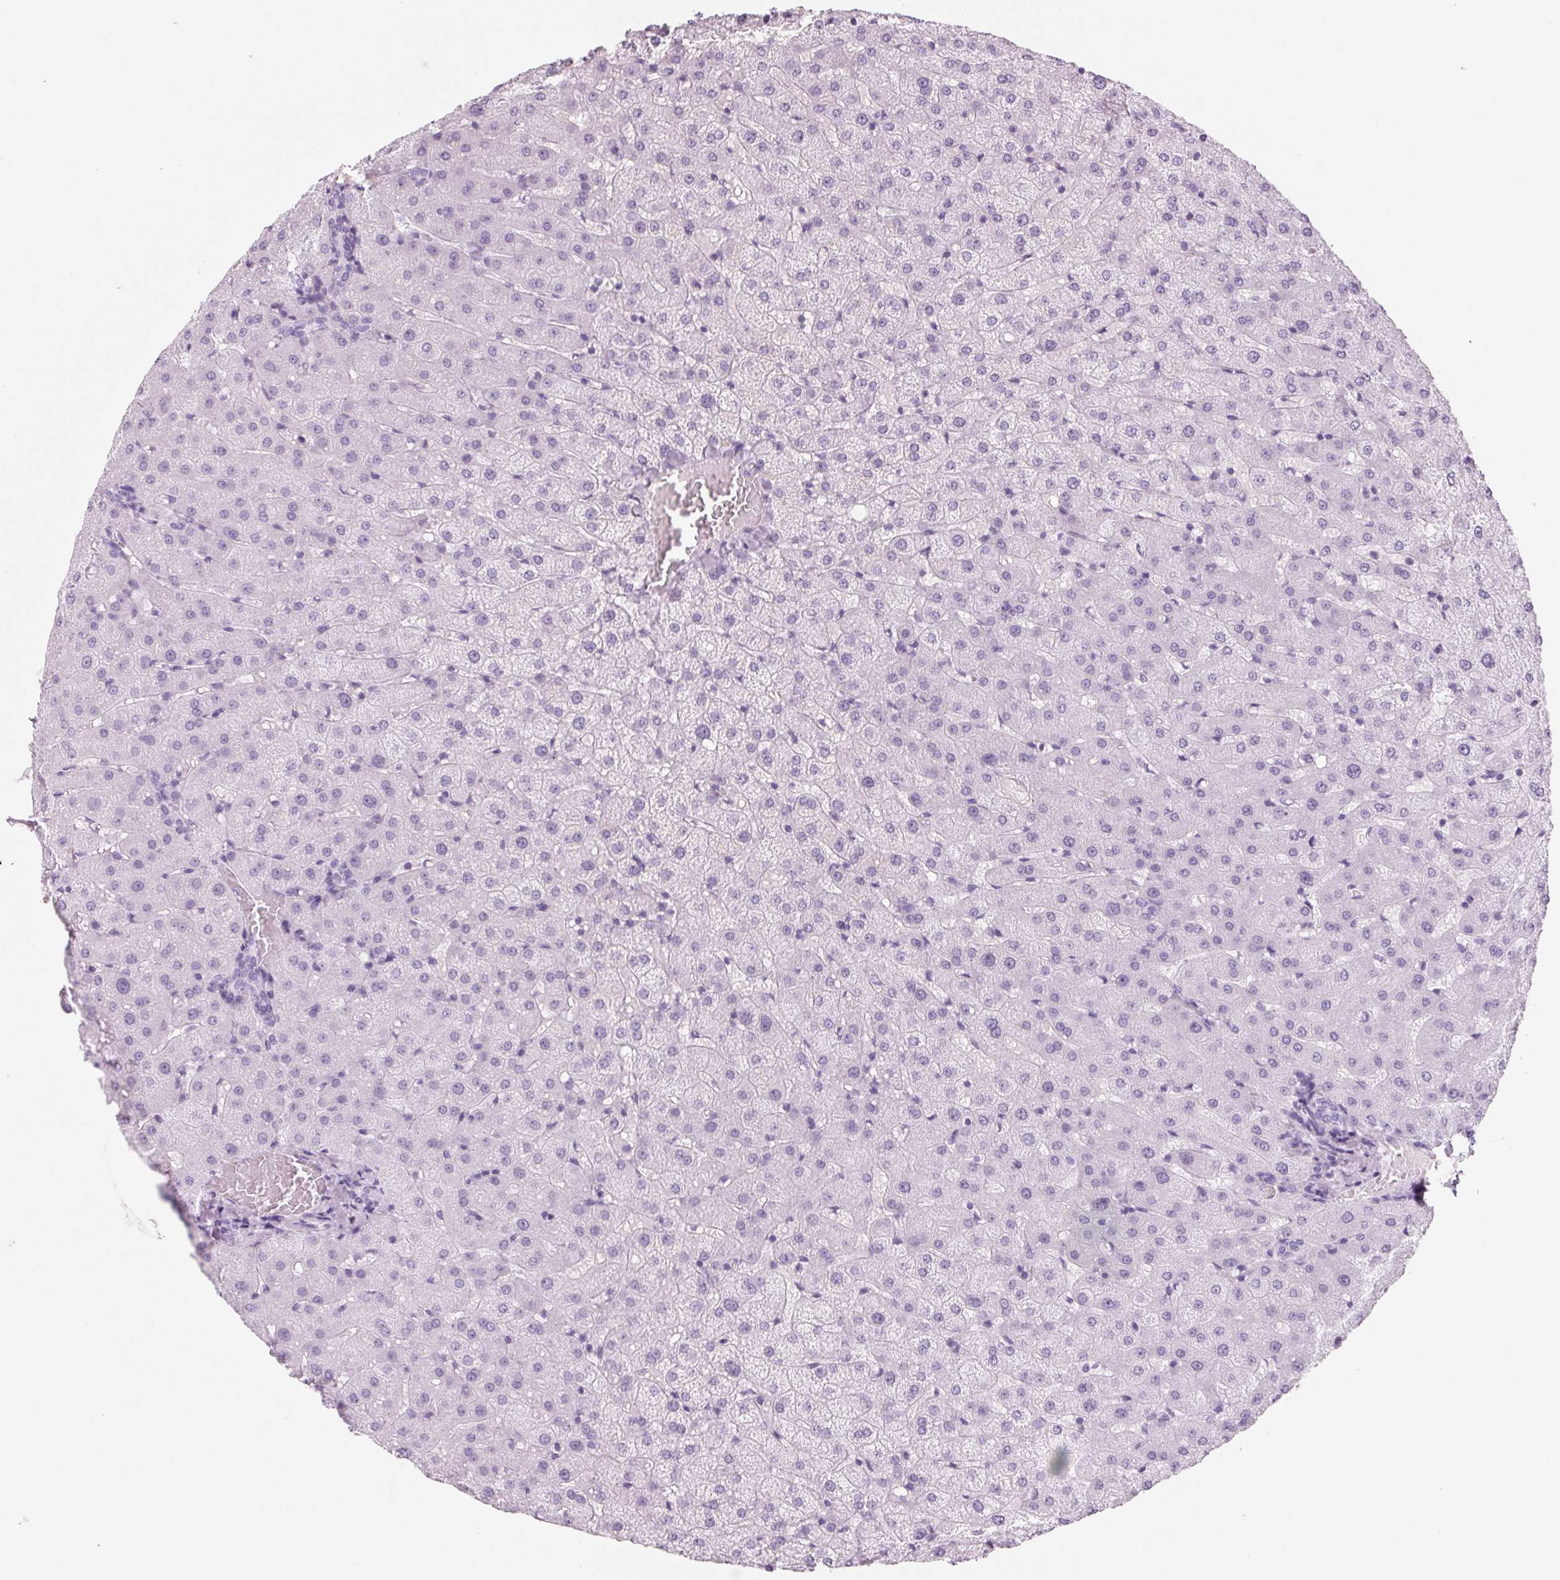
{"staining": {"intensity": "negative", "quantity": "none", "location": "none"}, "tissue": "liver", "cell_type": "Cholangiocytes", "image_type": "normal", "snomed": [{"axis": "morphology", "description": "Normal tissue, NOS"}, {"axis": "topography", "description": "Liver"}], "caption": "This is a histopathology image of immunohistochemistry staining of unremarkable liver, which shows no expression in cholangiocytes.", "gene": "DNTTIP2", "patient": {"sex": "female", "age": 50}}